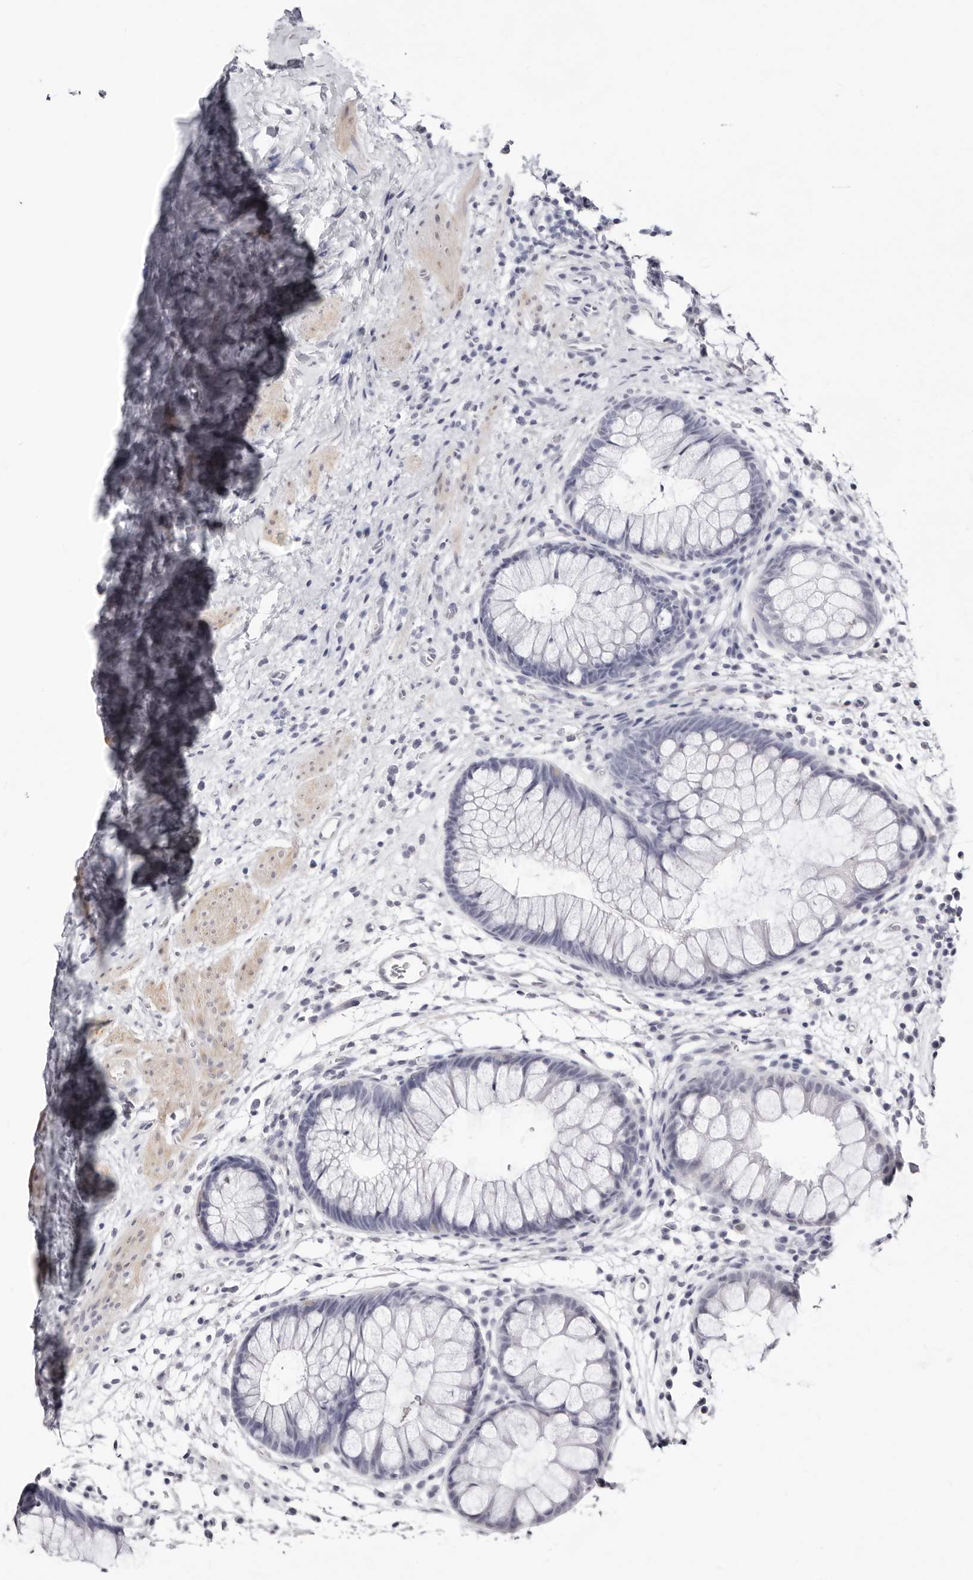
{"staining": {"intensity": "negative", "quantity": "none", "location": "none"}, "tissue": "colon", "cell_type": "Endothelial cells", "image_type": "normal", "snomed": [{"axis": "morphology", "description": "Normal tissue, NOS"}, {"axis": "topography", "description": "Colon"}], "caption": "Immunohistochemistry of benign colon shows no staining in endothelial cells. (Stains: DAB (3,3'-diaminobenzidine) IHC with hematoxylin counter stain, Microscopy: brightfield microscopy at high magnification).", "gene": "INSL3", "patient": {"sex": "female", "age": 62}}